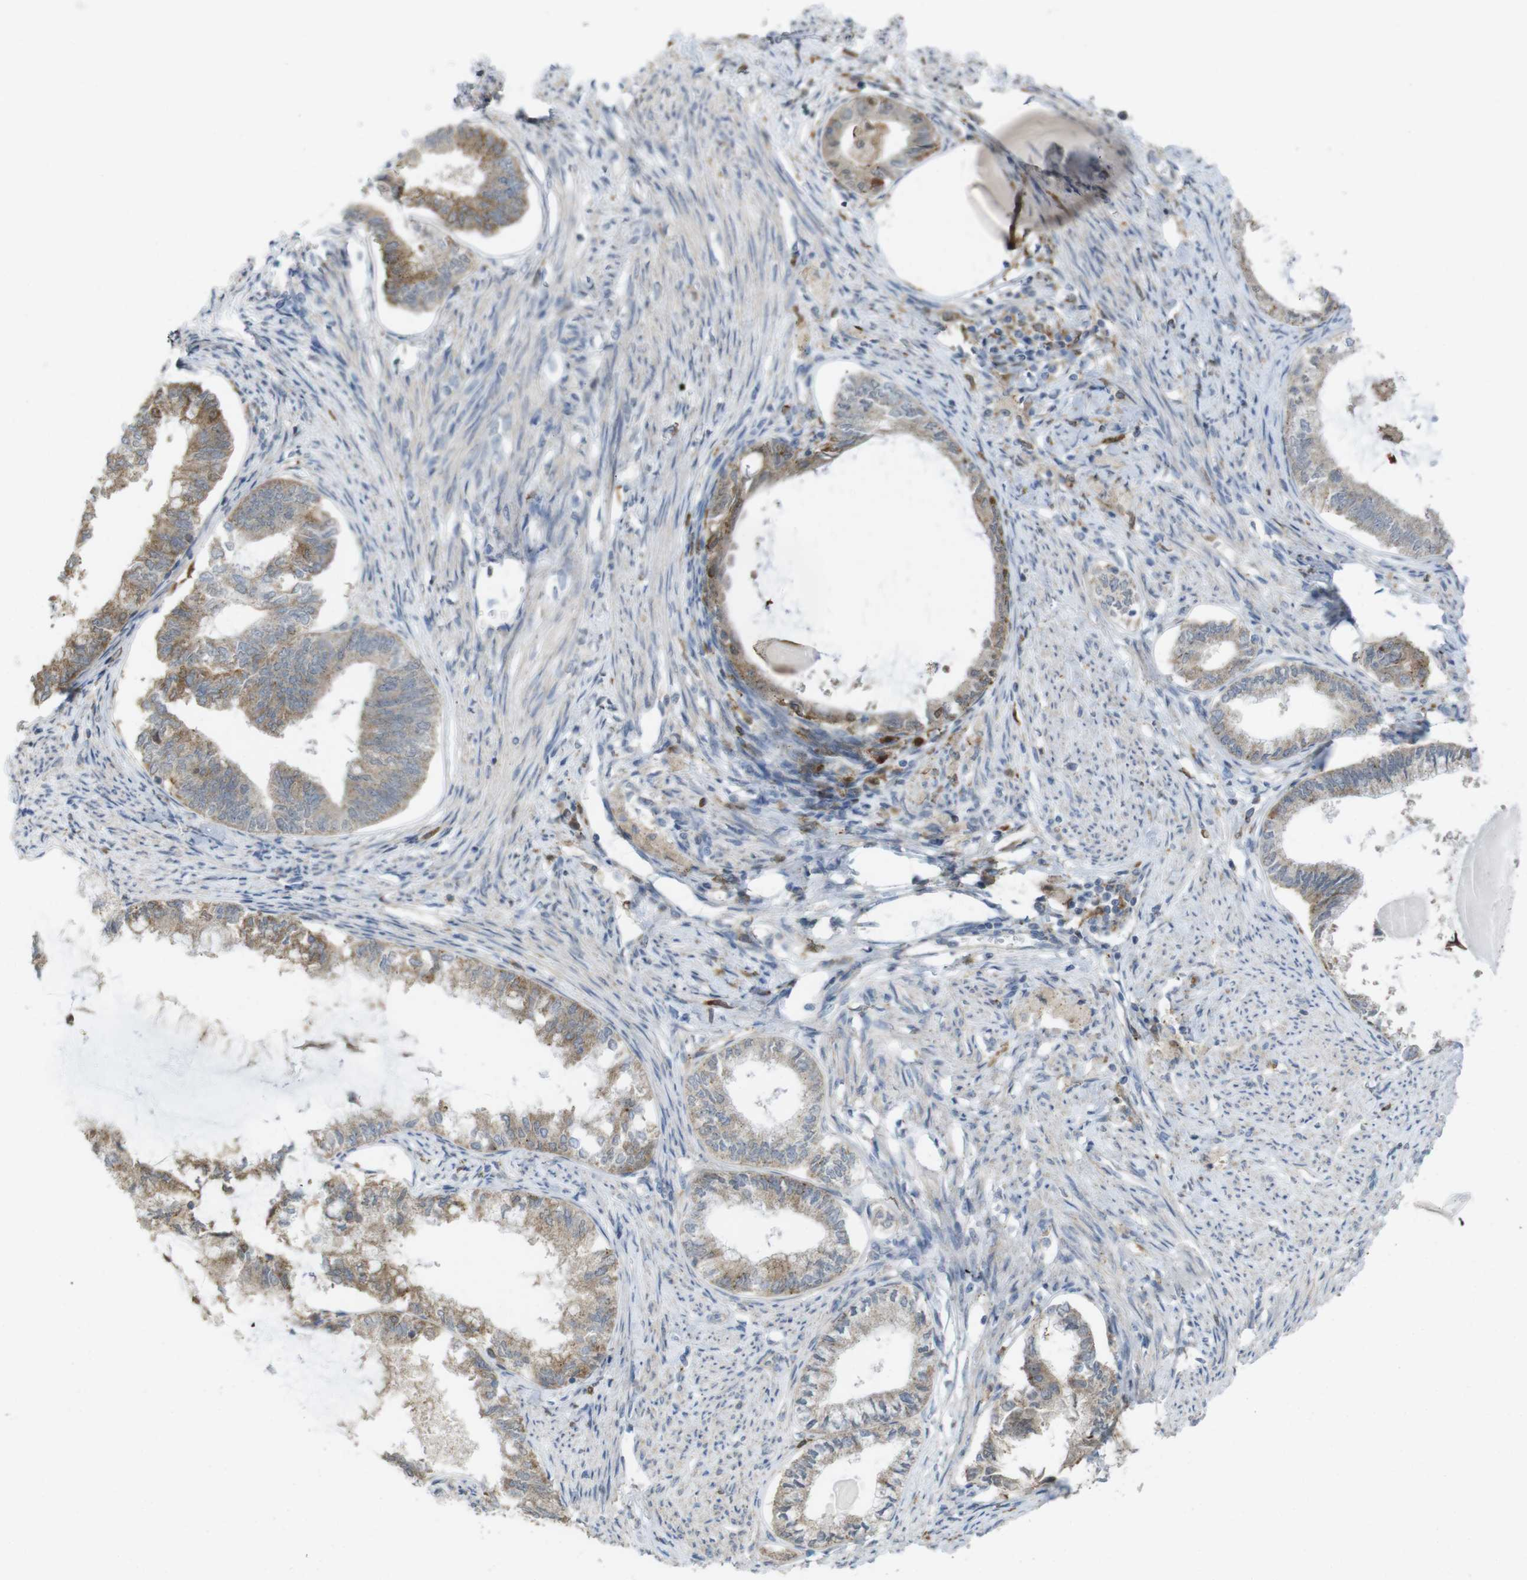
{"staining": {"intensity": "moderate", "quantity": ">75%", "location": "cytoplasmic/membranous"}, "tissue": "endometrial cancer", "cell_type": "Tumor cells", "image_type": "cancer", "snomed": [{"axis": "morphology", "description": "Adenocarcinoma, NOS"}, {"axis": "topography", "description": "Endometrium"}], "caption": "Moderate cytoplasmic/membranous protein positivity is present in approximately >75% of tumor cells in endometrial cancer. (Stains: DAB (3,3'-diaminobenzidine) in brown, nuclei in blue, Microscopy: brightfield microscopy at high magnification).", "gene": "PRKCD", "patient": {"sex": "female", "age": 86}}